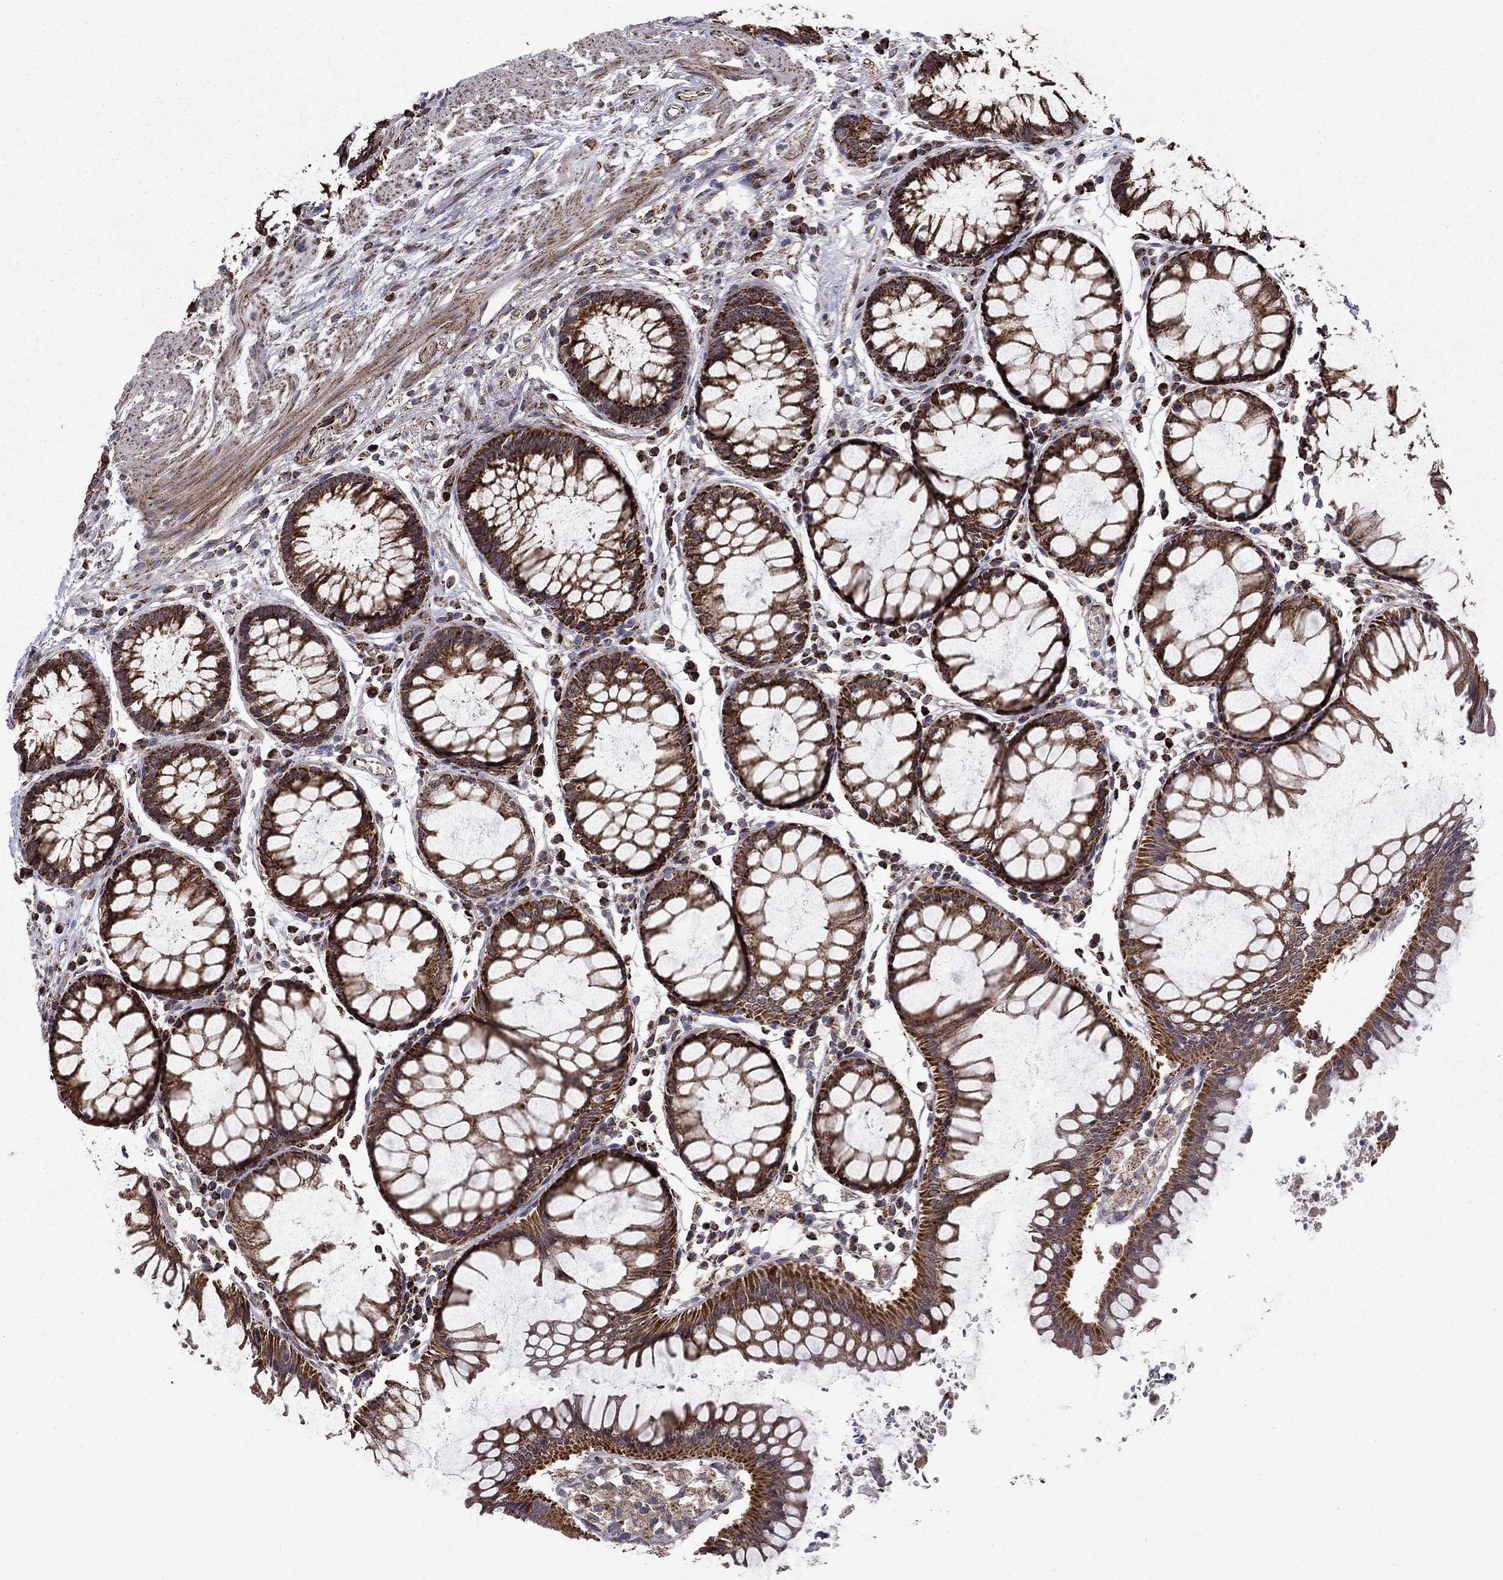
{"staining": {"intensity": "strong", "quantity": ">75%", "location": "cytoplasmic/membranous"}, "tissue": "rectum", "cell_type": "Glandular cells", "image_type": "normal", "snomed": [{"axis": "morphology", "description": "Normal tissue, NOS"}, {"axis": "topography", "description": "Rectum"}], "caption": "Immunohistochemistry (IHC) image of normal rectum: human rectum stained using immunohistochemistry shows high levels of strong protein expression localized specifically in the cytoplasmic/membranous of glandular cells, appearing as a cytoplasmic/membranous brown color.", "gene": "NDUFS8", "patient": {"sex": "female", "age": 68}}